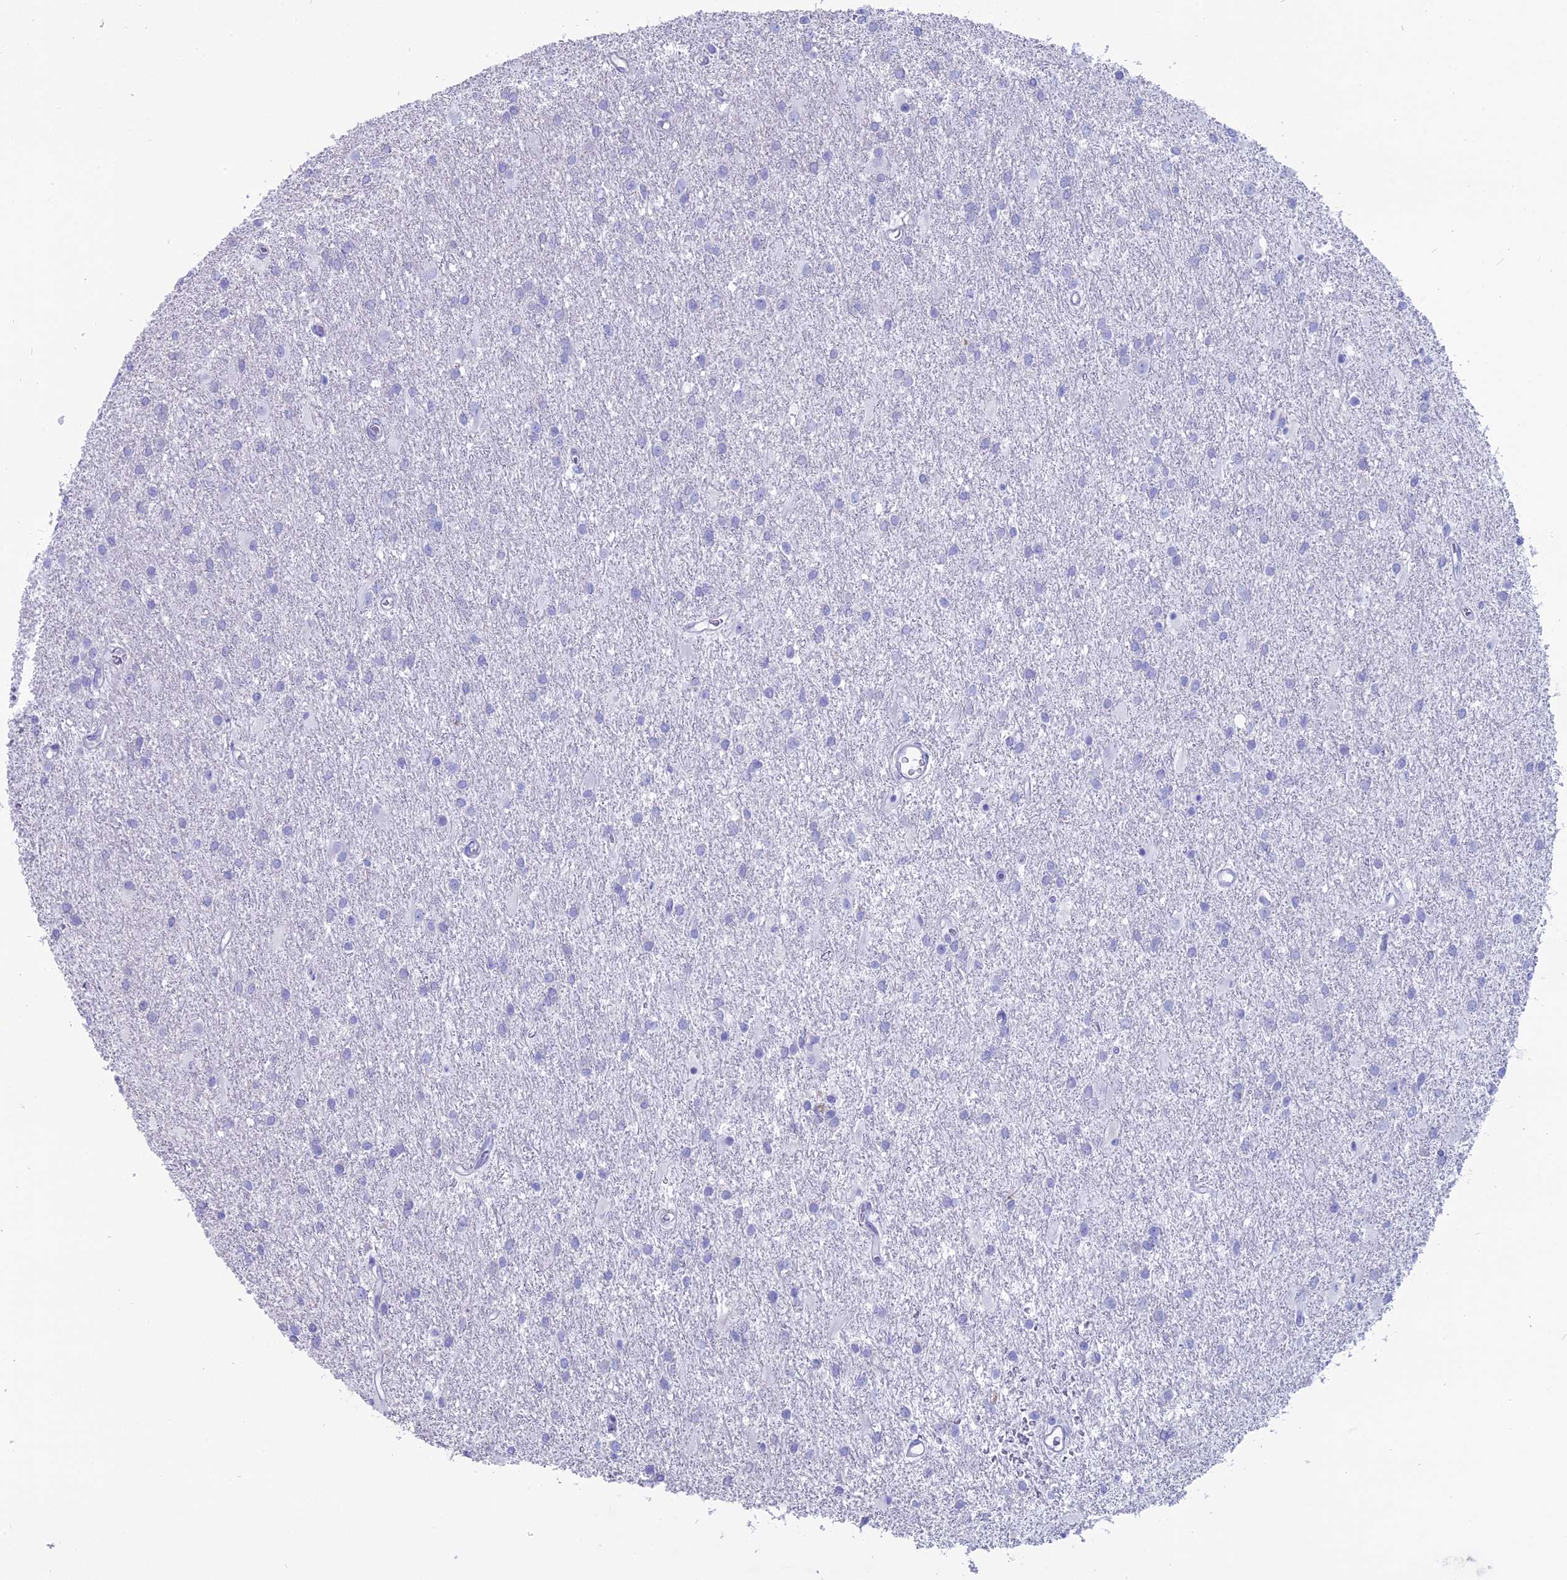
{"staining": {"intensity": "negative", "quantity": "none", "location": "none"}, "tissue": "glioma", "cell_type": "Tumor cells", "image_type": "cancer", "snomed": [{"axis": "morphology", "description": "Glioma, malignant, High grade"}, {"axis": "topography", "description": "Brain"}], "caption": "Photomicrograph shows no significant protein positivity in tumor cells of malignant glioma (high-grade).", "gene": "OR2AE1", "patient": {"sex": "female", "age": 50}}